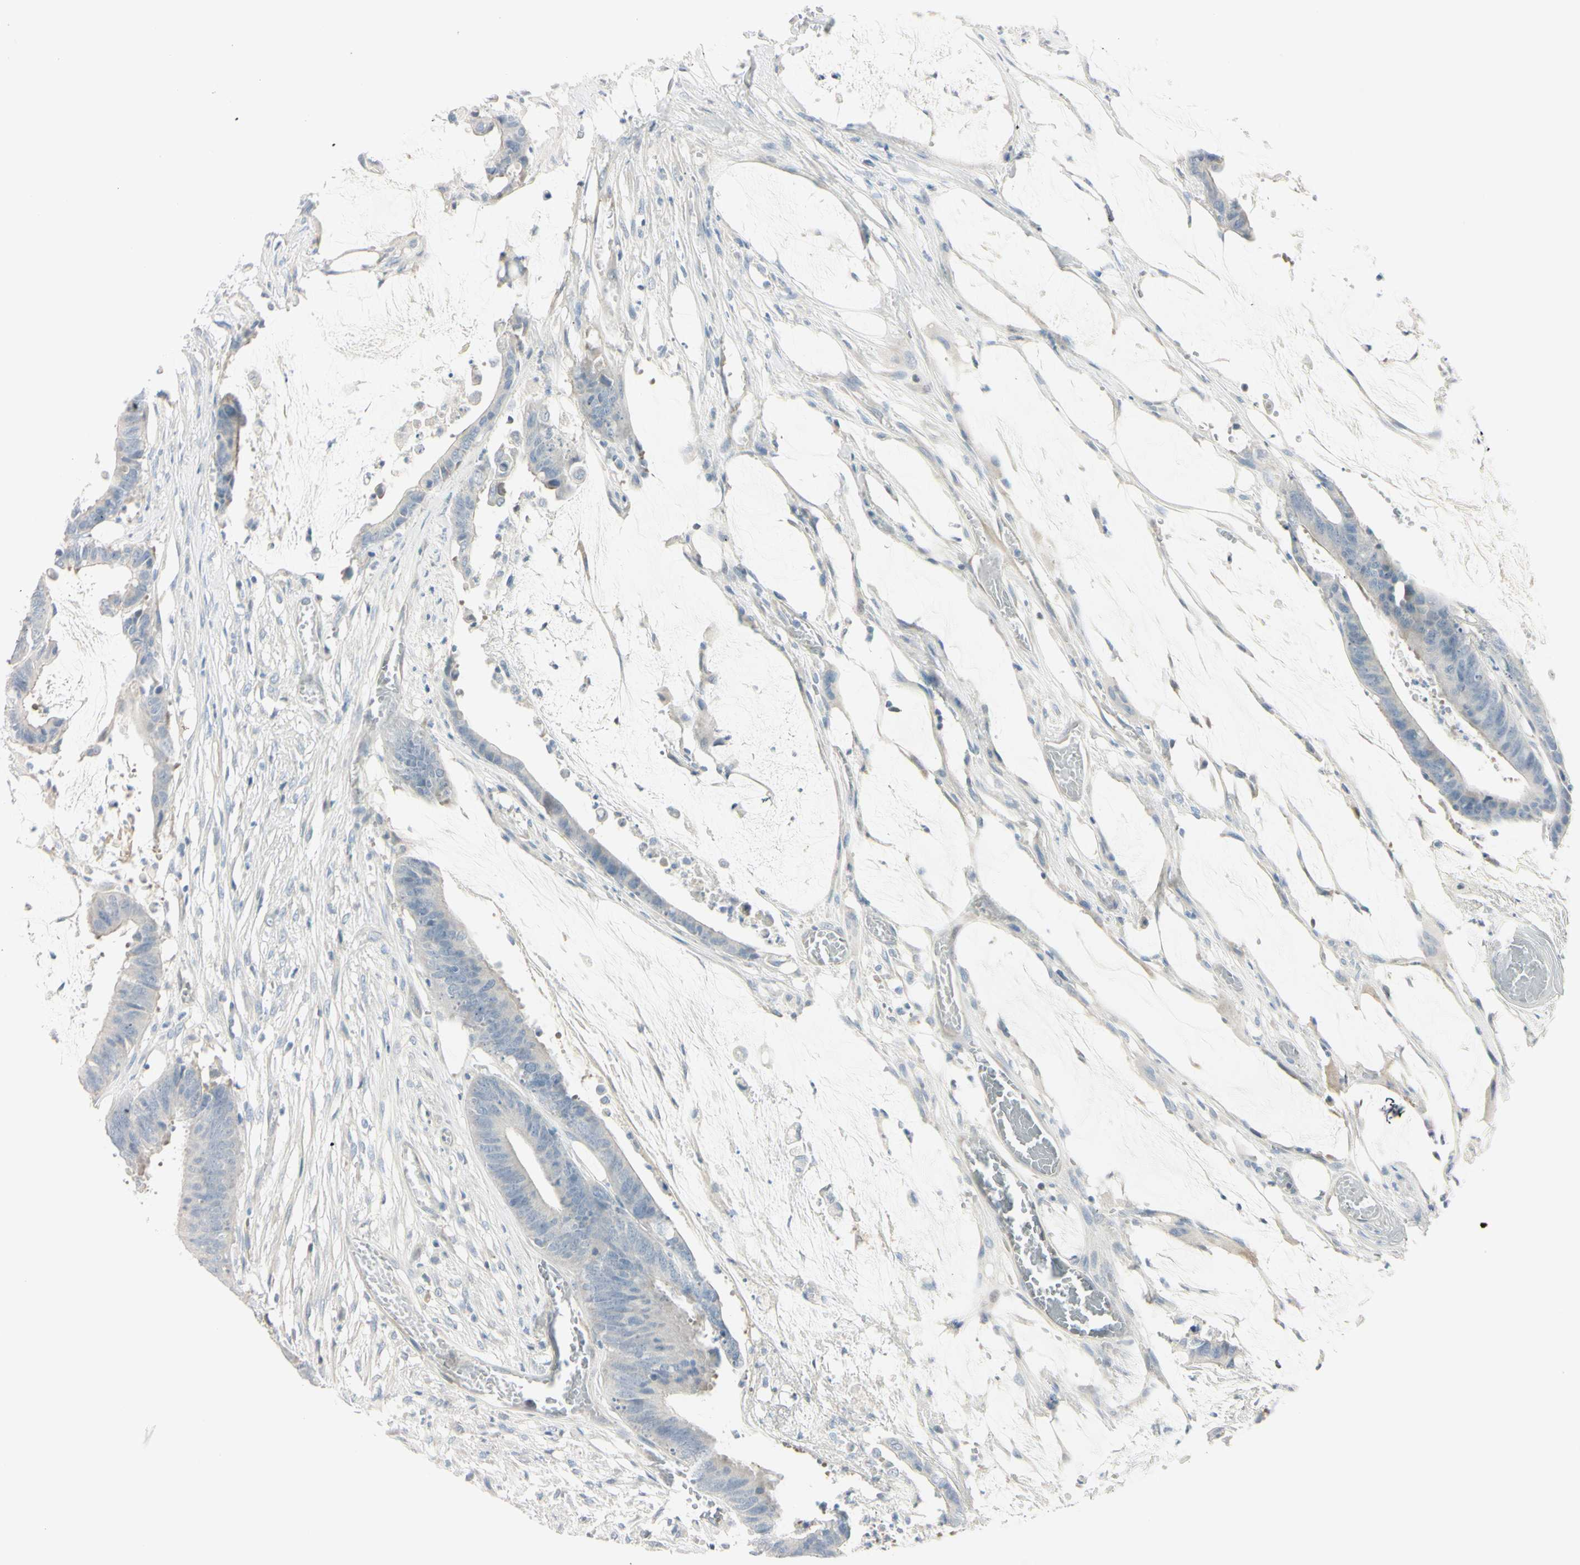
{"staining": {"intensity": "negative", "quantity": "none", "location": "none"}, "tissue": "colorectal cancer", "cell_type": "Tumor cells", "image_type": "cancer", "snomed": [{"axis": "morphology", "description": "Adenocarcinoma, NOS"}, {"axis": "topography", "description": "Rectum"}], "caption": "This is a histopathology image of immunohistochemistry staining of colorectal cancer, which shows no positivity in tumor cells.", "gene": "ASB9", "patient": {"sex": "female", "age": 66}}